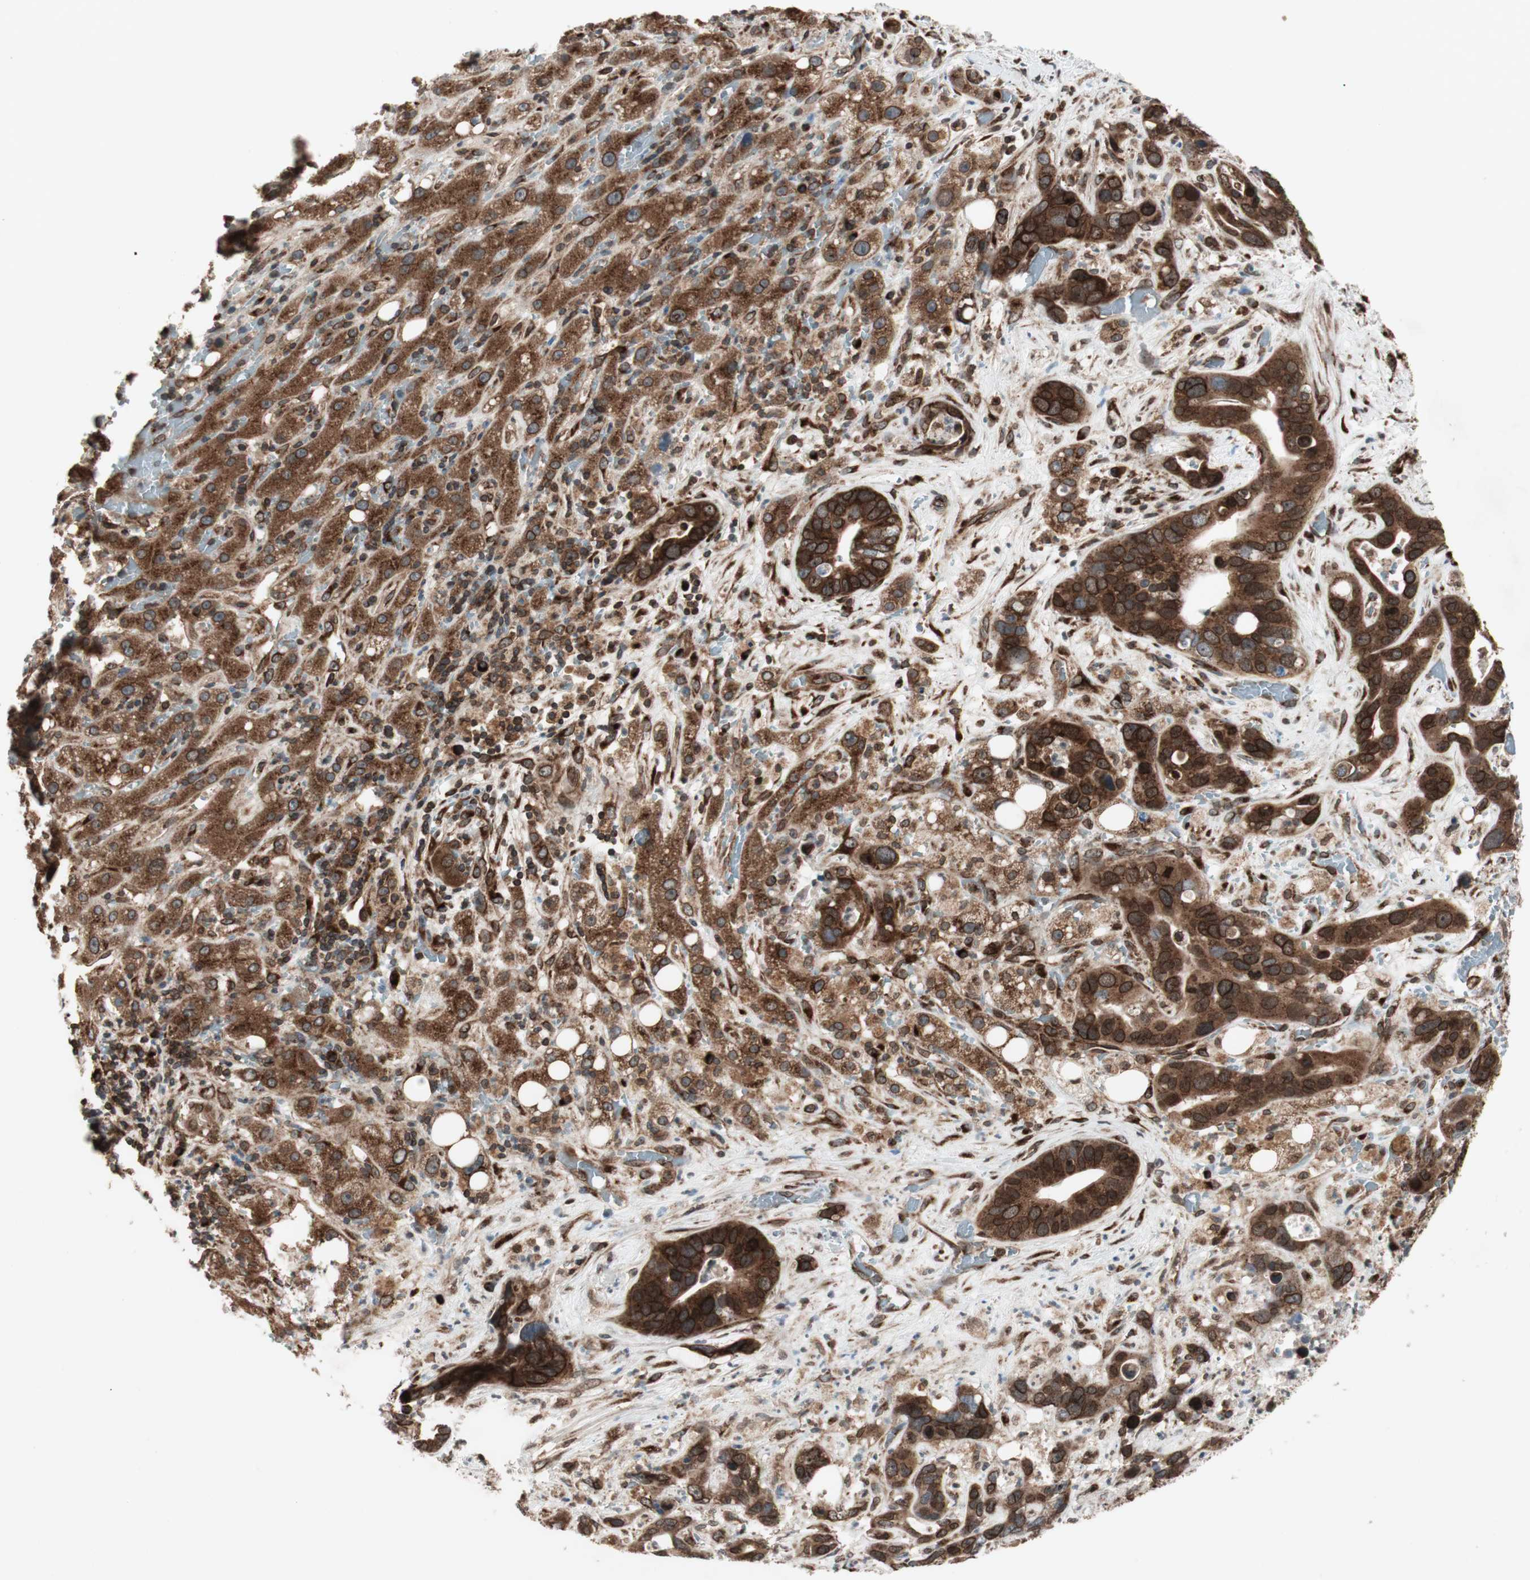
{"staining": {"intensity": "strong", "quantity": ">75%", "location": "cytoplasmic/membranous,nuclear"}, "tissue": "liver cancer", "cell_type": "Tumor cells", "image_type": "cancer", "snomed": [{"axis": "morphology", "description": "Cholangiocarcinoma"}, {"axis": "topography", "description": "Liver"}], "caption": "Immunohistochemistry (IHC) histopathology image of human cholangiocarcinoma (liver) stained for a protein (brown), which shows high levels of strong cytoplasmic/membranous and nuclear expression in approximately >75% of tumor cells.", "gene": "NUP62", "patient": {"sex": "female", "age": 65}}